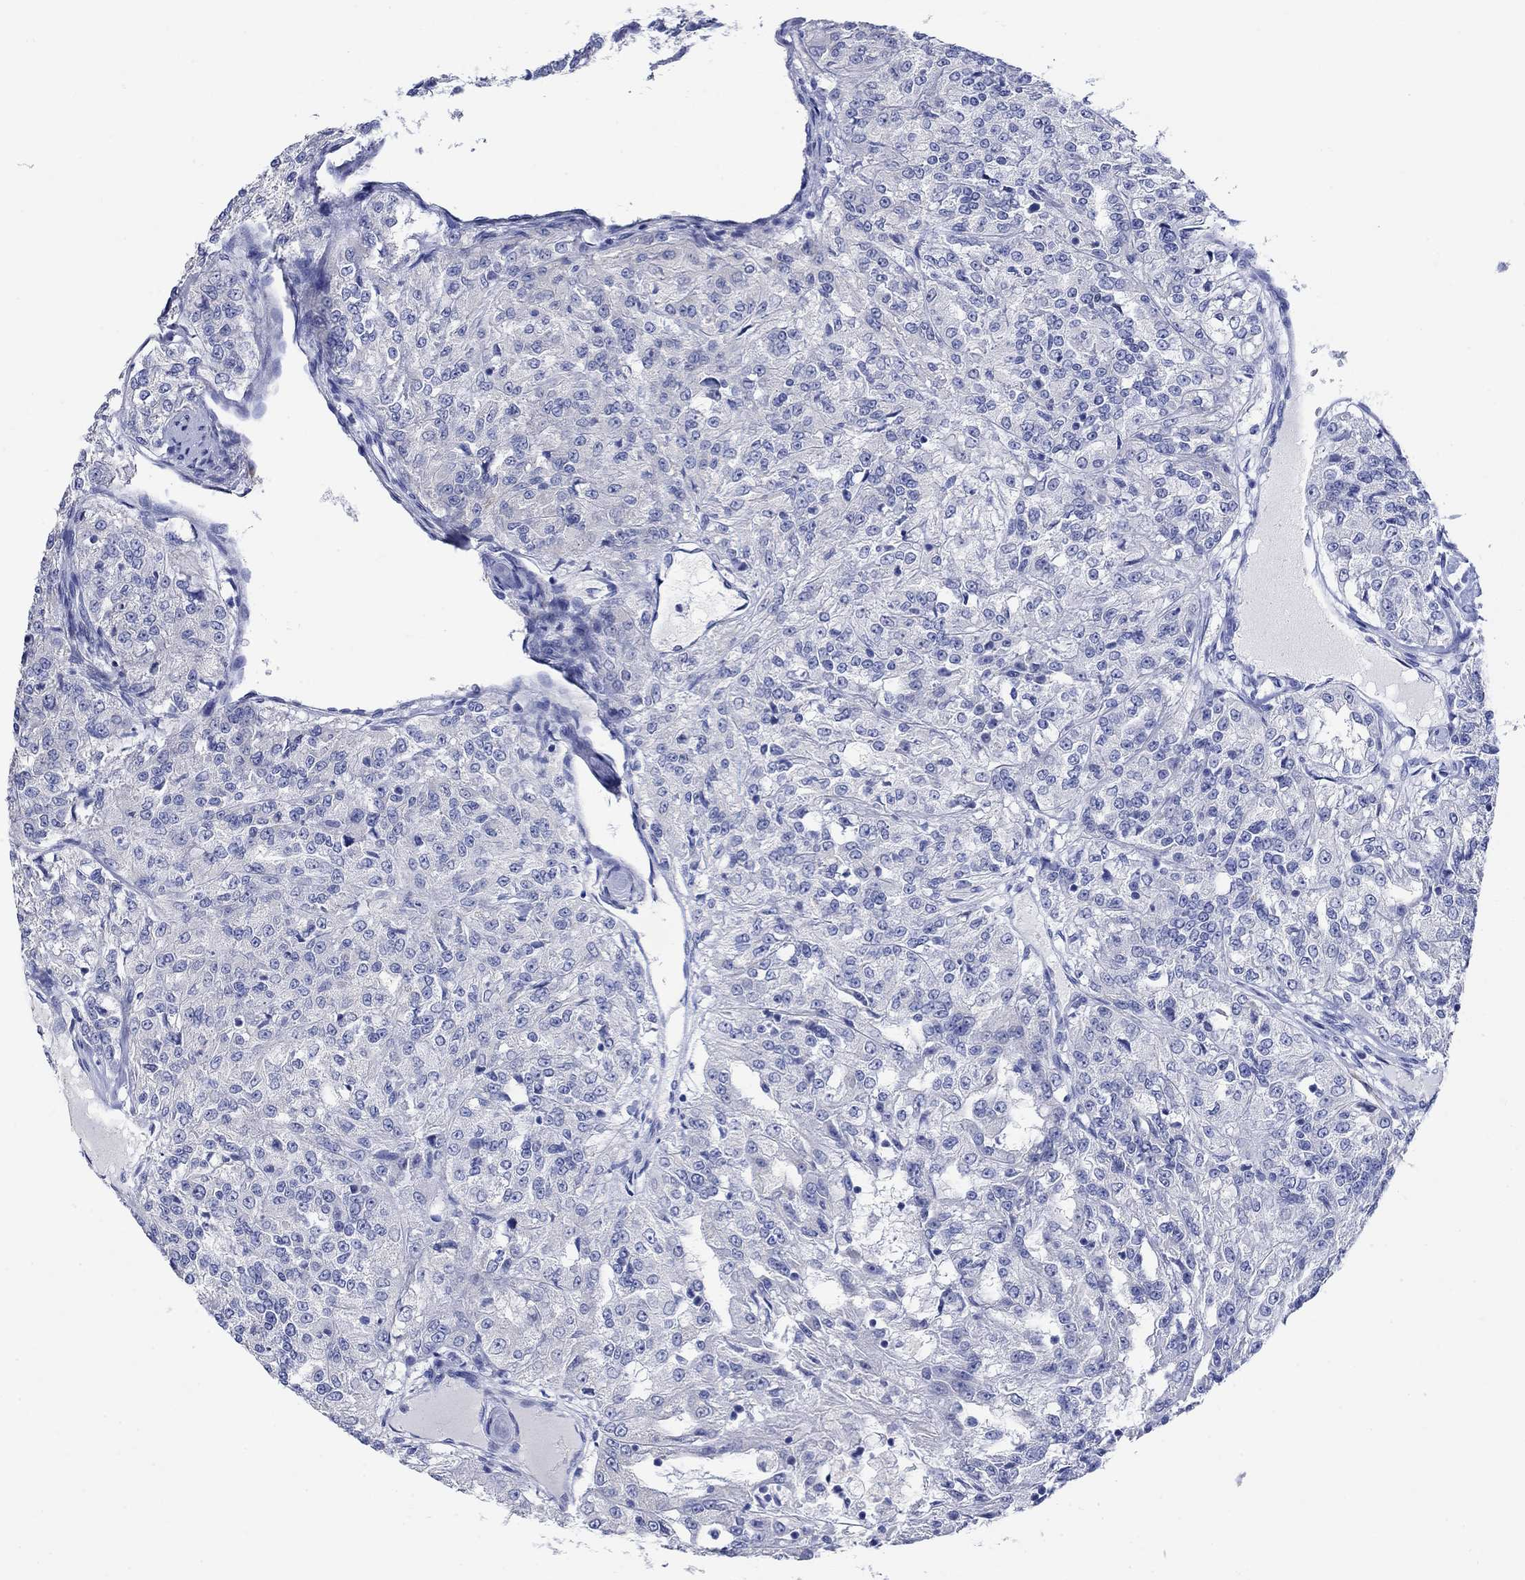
{"staining": {"intensity": "negative", "quantity": "none", "location": "none"}, "tissue": "renal cancer", "cell_type": "Tumor cells", "image_type": "cancer", "snomed": [{"axis": "morphology", "description": "Adenocarcinoma, NOS"}, {"axis": "topography", "description": "Kidney"}], "caption": "Protein analysis of renal adenocarcinoma displays no significant positivity in tumor cells. Nuclei are stained in blue.", "gene": "P2RY6", "patient": {"sex": "female", "age": 63}}